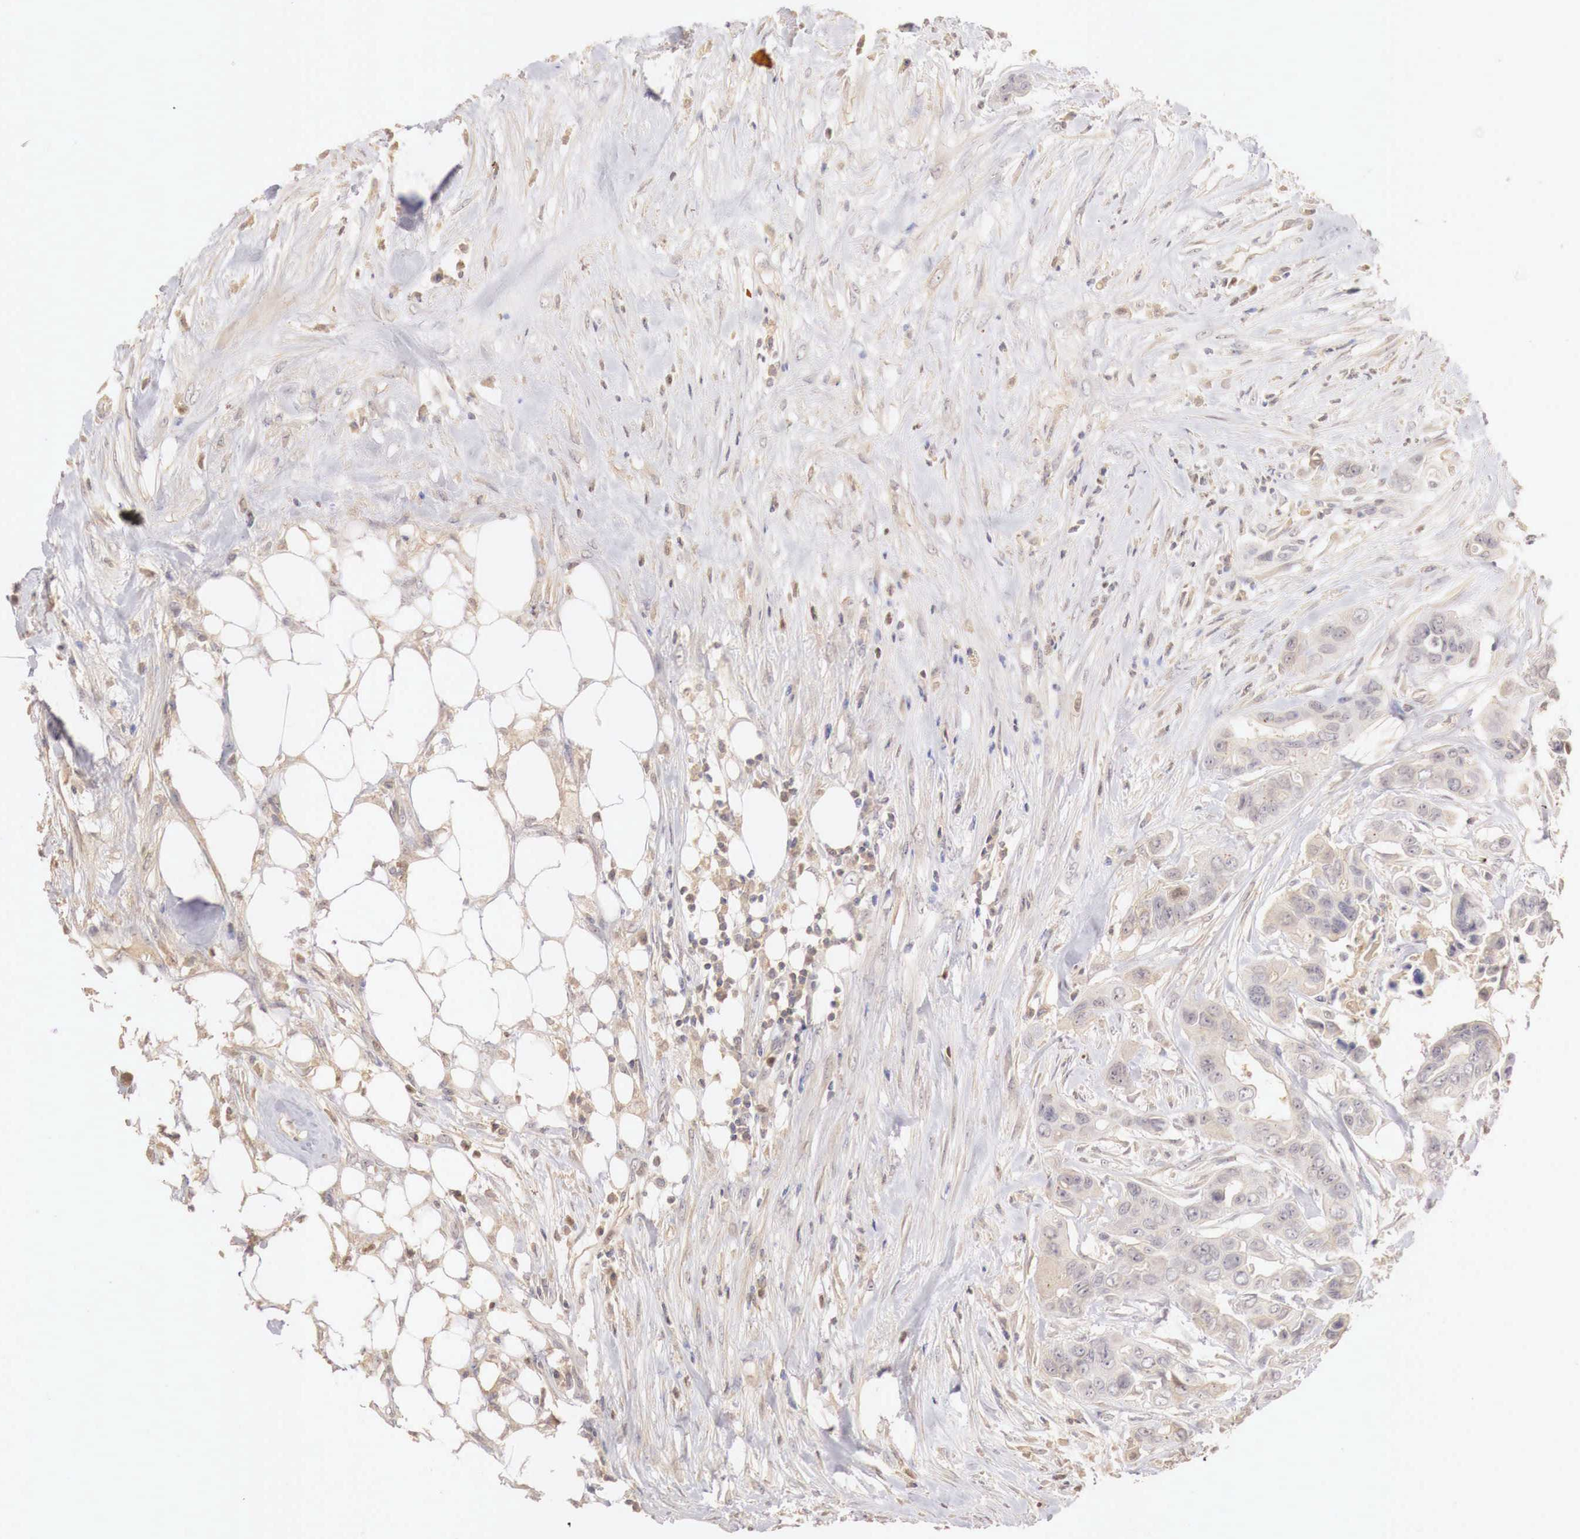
{"staining": {"intensity": "weak", "quantity": "25%-75%", "location": "cytoplasmic/membranous"}, "tissue": "colorectal cancer", "cell_type": "Tumor cells", "image_type": "cancer", "snomed": [{"axis": "morphology", "description": "Adenocarcinoma, NOS"}, {"axis": "topography", "description": "Colon"}], "caption": "Immunohistochemistry (IHC) (DAB) staining of human colorectal adenocarcinoma reveals weak cytoplasmic/membranous protein expression in approximately 25%-75% of tumor cells. The staining was performed using DAB to visualize the protein expression in brown, while the nuclei were stained in blue with hematoxylin (Magnification: 20x).", "gene": "GATA1", "patient": {"sex": "female", "age": 70}}